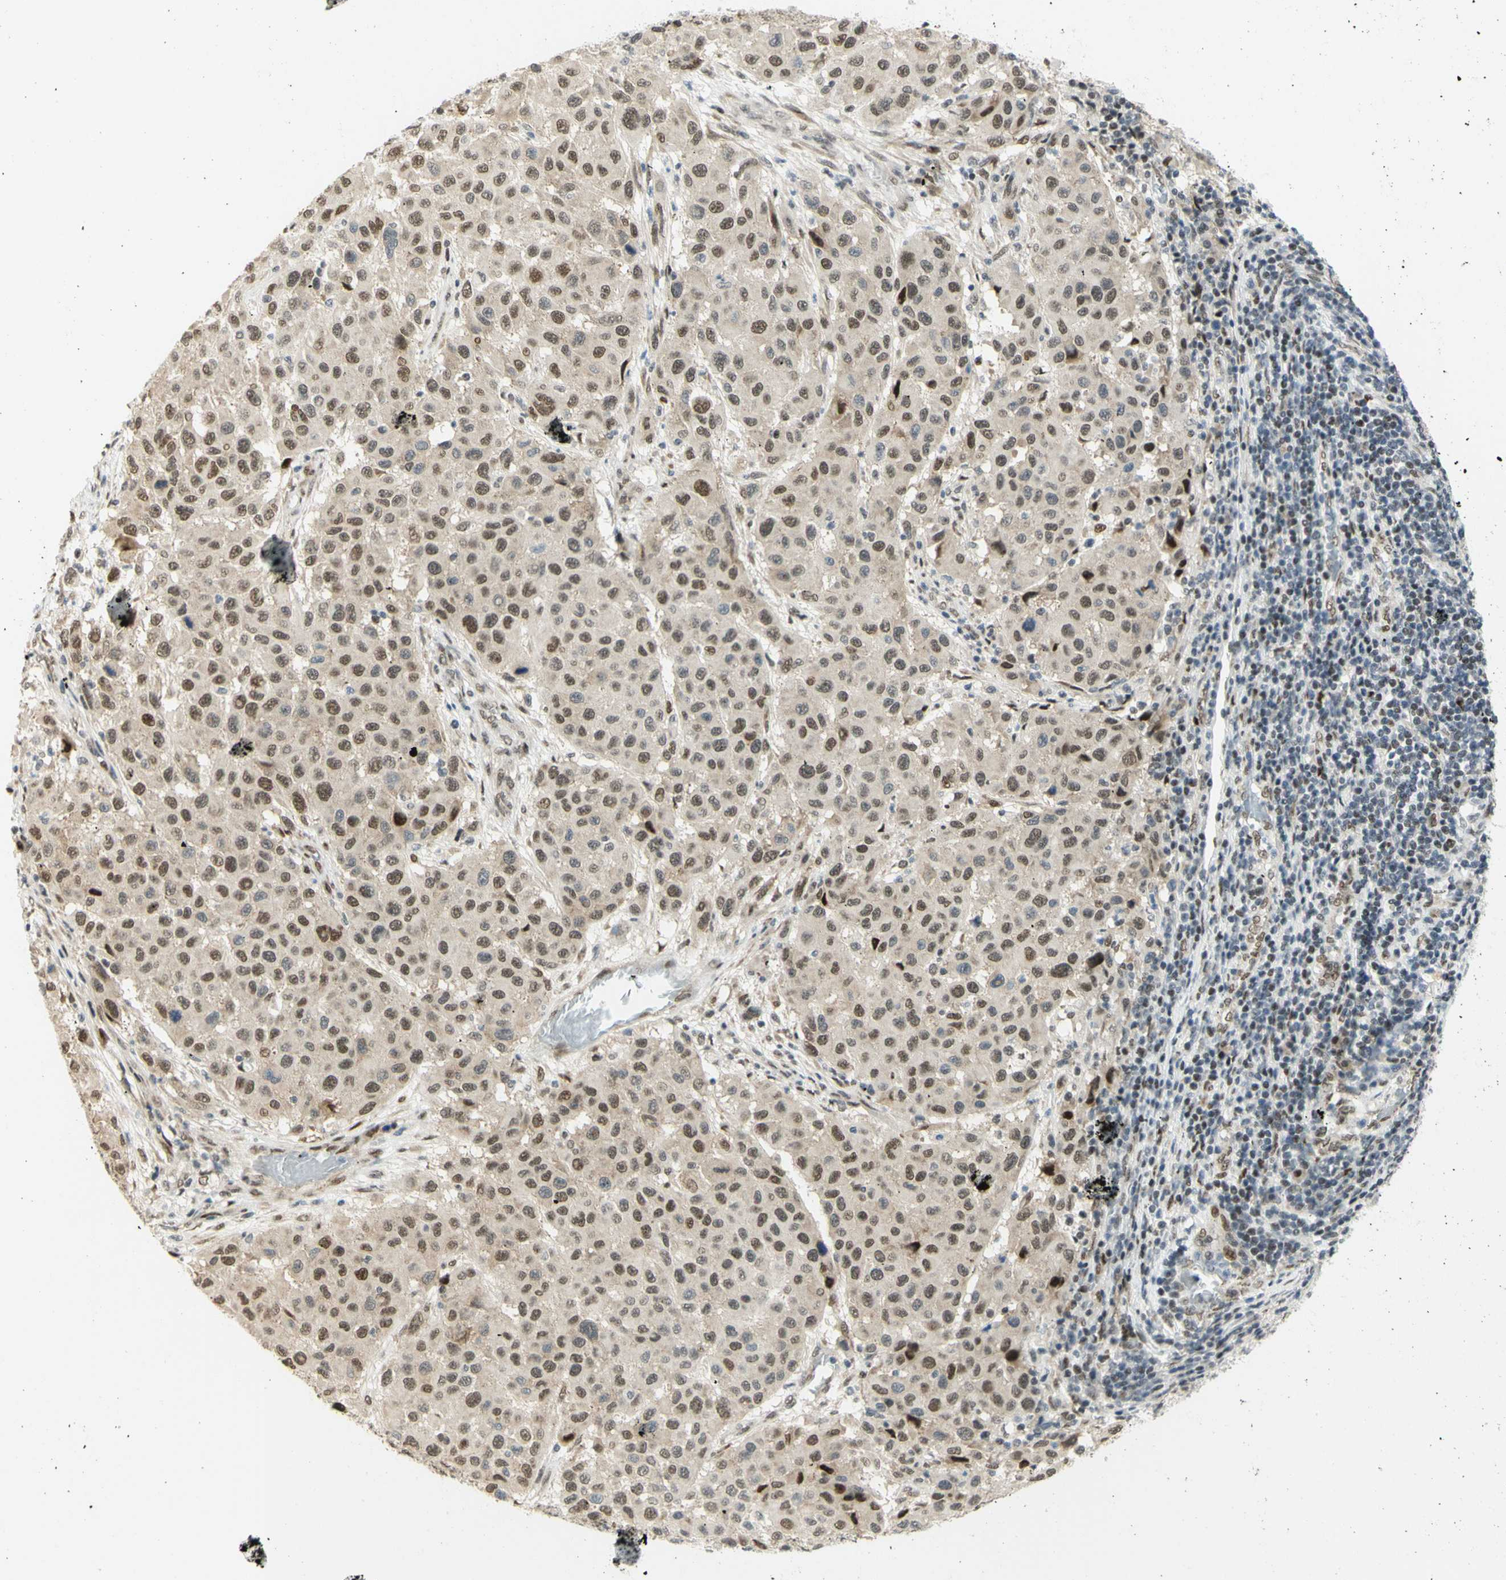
{"staining": {"intensity": "moderate", "quantity": ">75%", "location": "nuclear"}, "tissue": "melanoma", "cell_type": "Tumor cells", "image_type": "cancer", "snomed": [{"axis": "morphology", "description": "Malignant melanoma, Metastatic site"}, {"axis": "topography", "description": "Lymph node"}], "caption": "Immunohistochemical staining of malignant melanoma (metastatic site) demonstrates medium levels of moderate nuclear protein staining in approximately >75% of tumor cells.", "gene": "DDX1", "patient": {"sex": "male", "age": 61}}